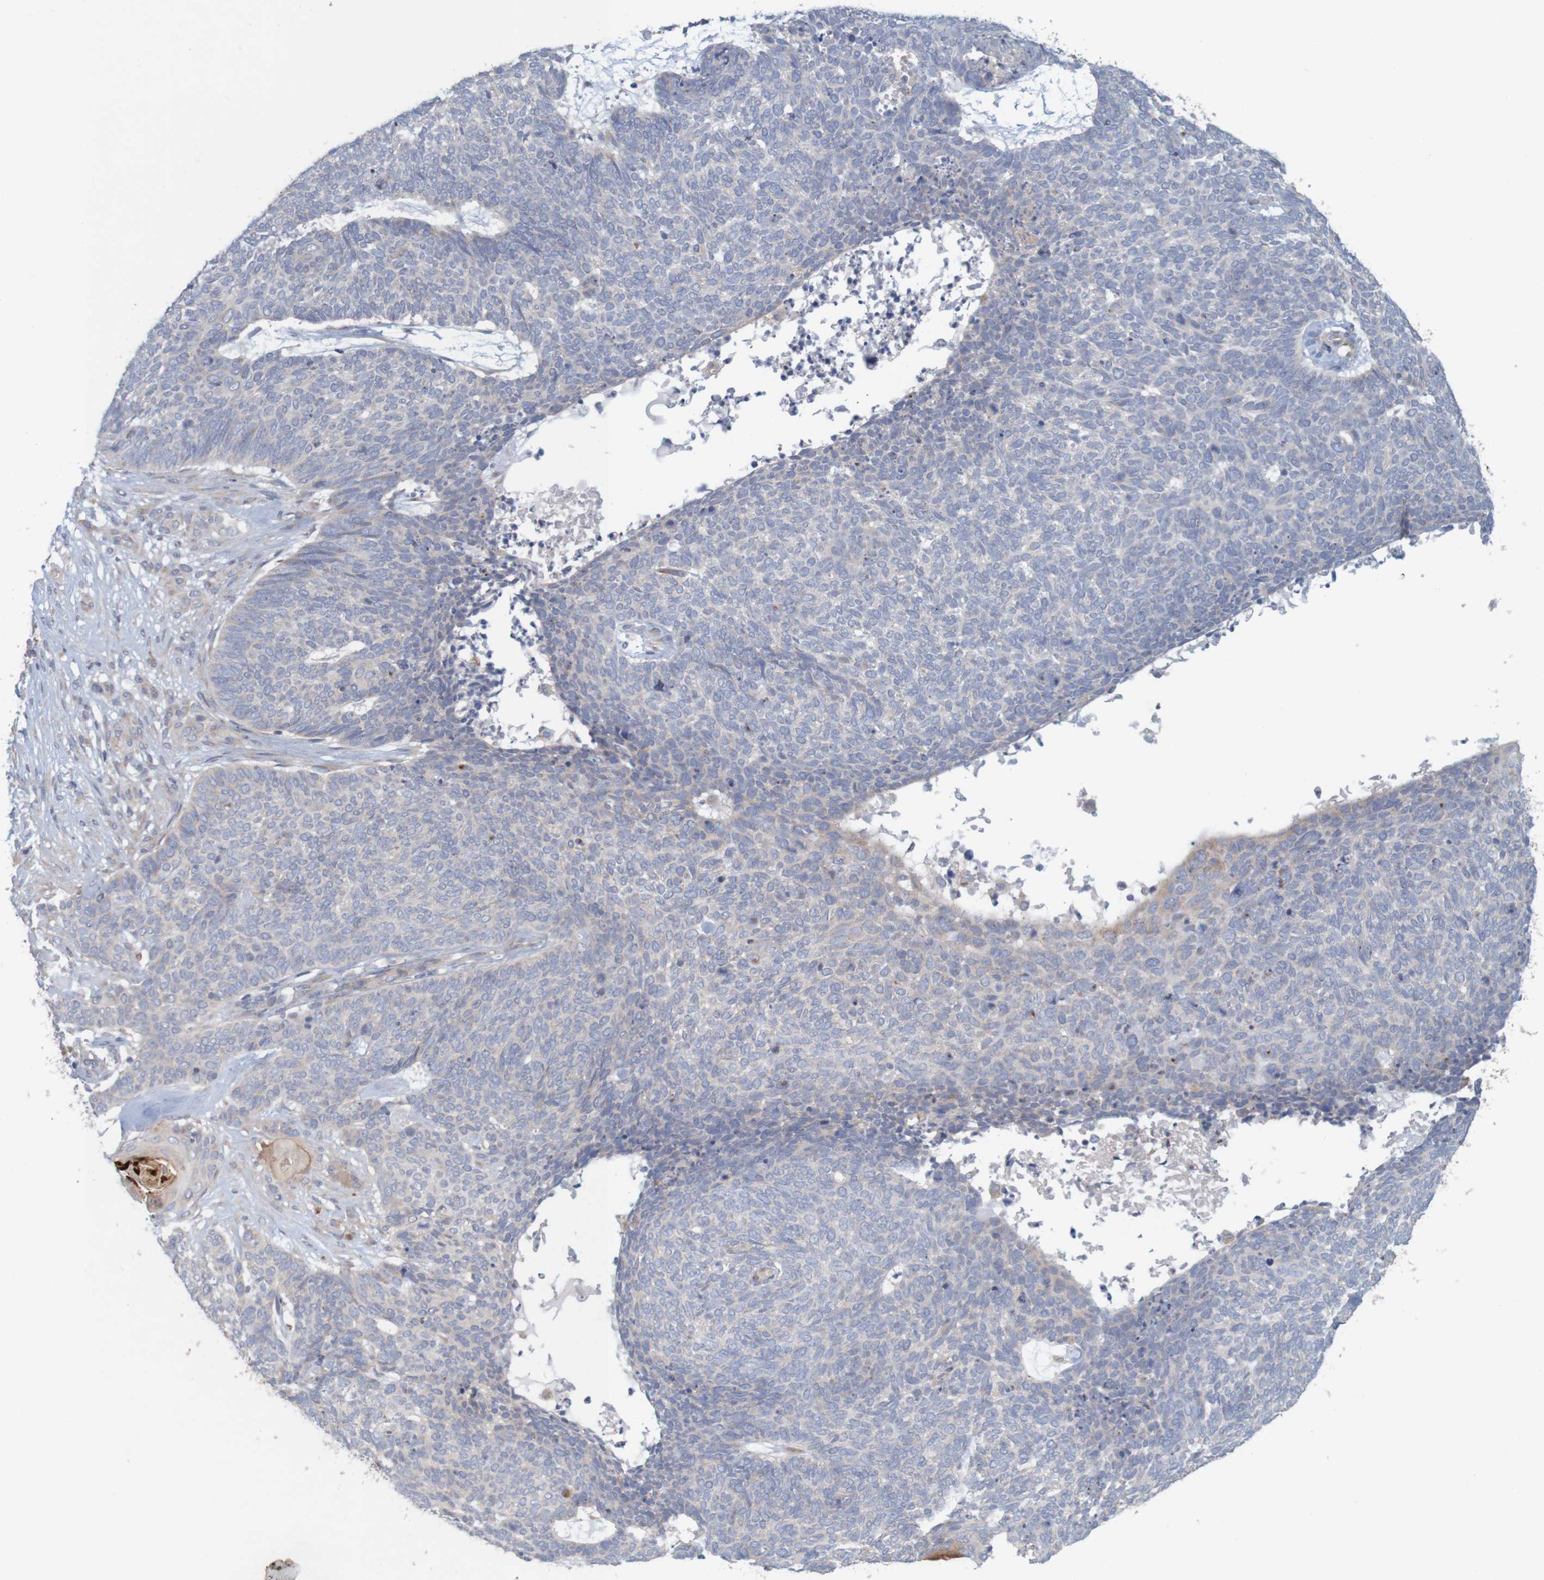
{"staining": {"intensity": "weak", "quantity": "<25%", "location": "cytoplasmic/membranous"}, "tissue": "skin cancer", "cell_type": "Tumor cells", "image_type": "cancer", "snomed": [{"axis": "morphology", "description": "Basal cell carcinoma"}, {"axis": "topography", "description": "Skin"}], "caption": "Immunohistochemistry (IHC) image of skin basal cell carcinoma stained for a protein (brown), which displays no positivity in tumor cells. (Stains: DAB (3,3'-diaminobenzidine) immunohistochemistry with hematoxylin counter stain, Microscopy: brightfield microscopy at high magnification).", "gene": "KRT23", "patient": {"sex": "female", "age": 84}}